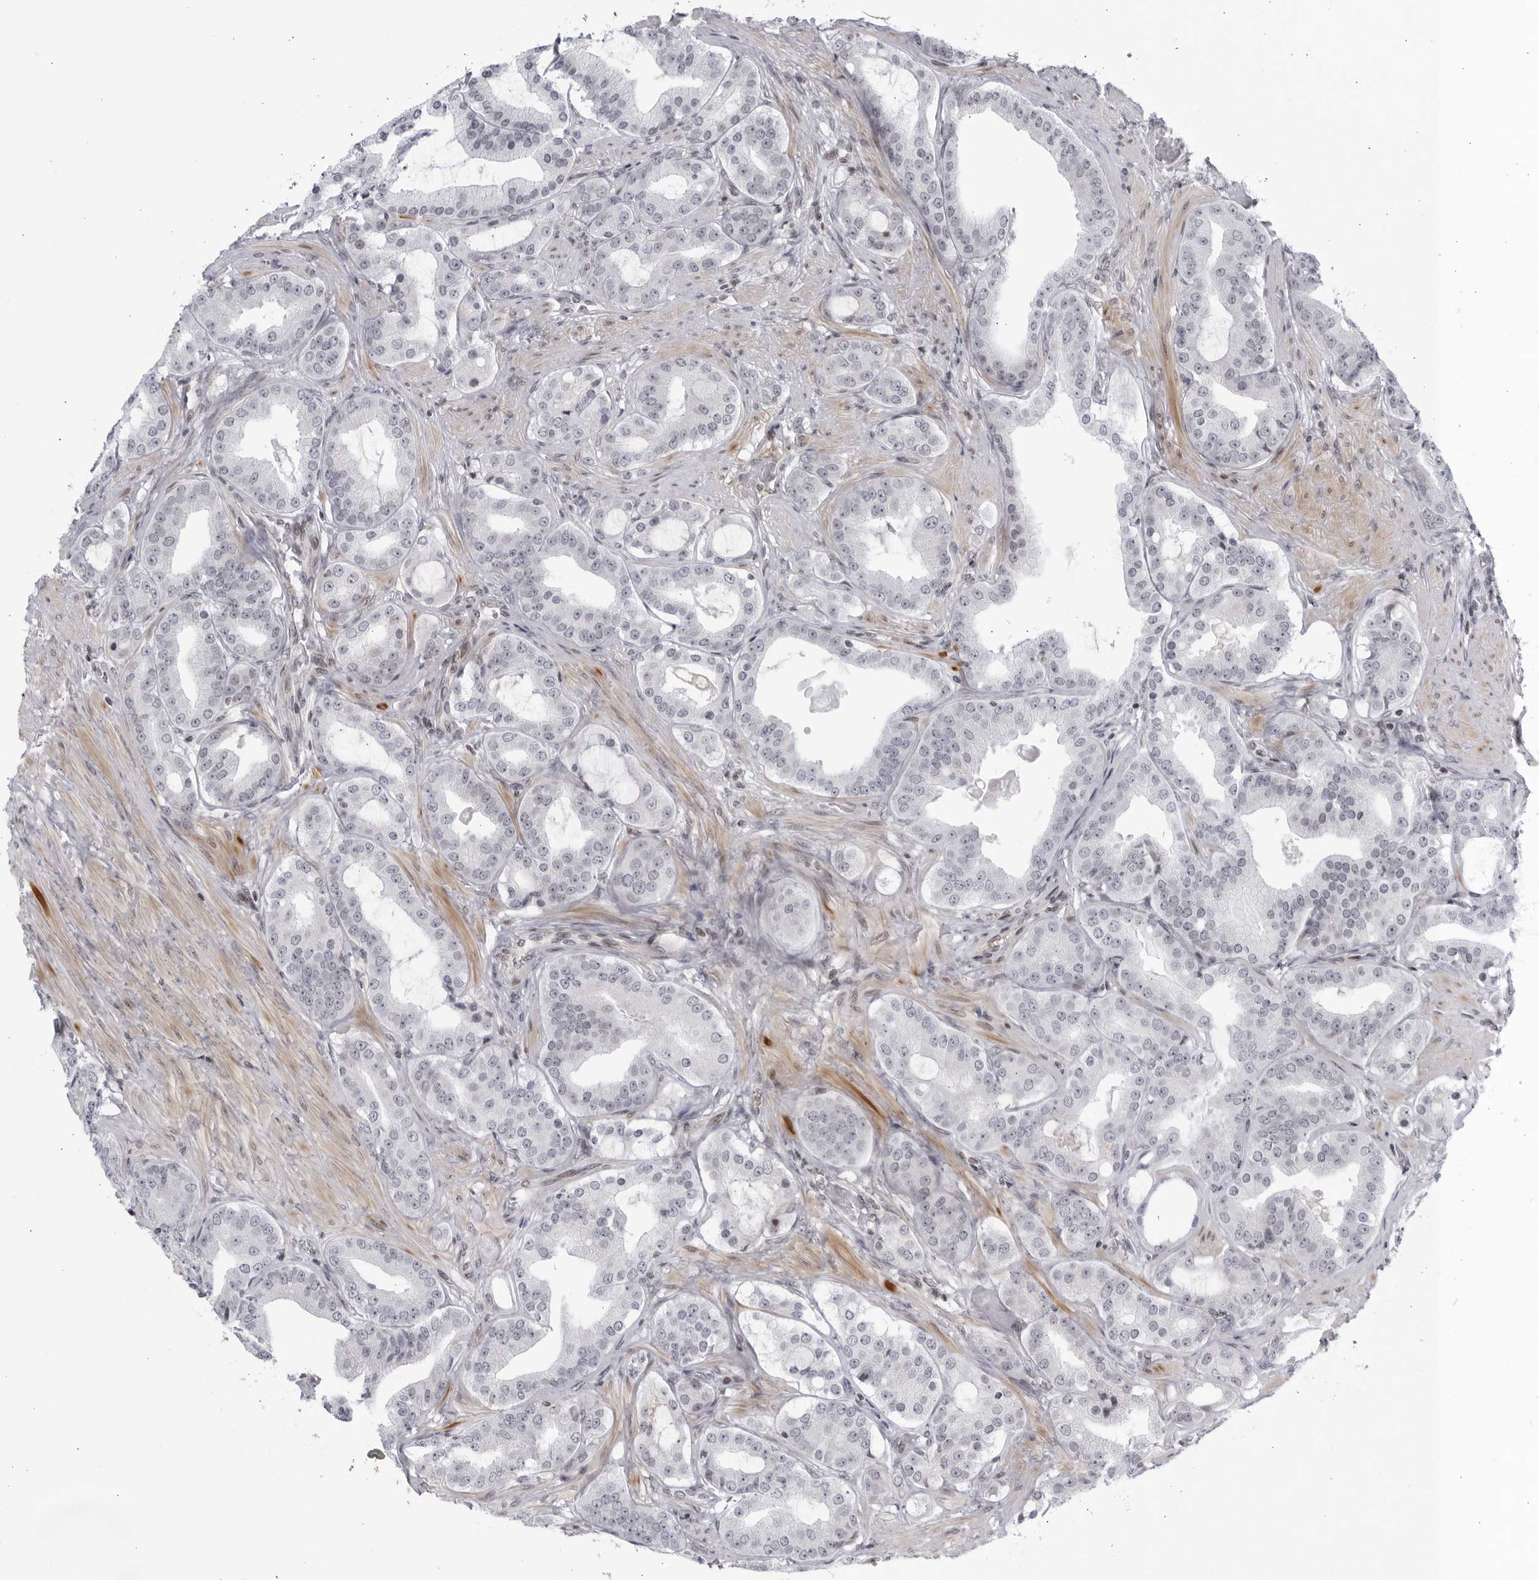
{"staining": {"intensity": "negative", "quantity": "none", "location": "none"}, "tissue": "prostate cancer", "cell_type": "Tumor cells", "image_type": "cancer", "snomed": [{"axis": "morphology", "description": "Adenocarcinoma, High grade"}, {"axis": "topography", "description": "Prostate"}], "caption": "DAB (3,3'-diaminobenzidine) immunohistochemical staining of prostate cancer displays no significant positivity in tumor cells.", "gene": "DTL", "patient": {"sex": "male", "age": 60}}